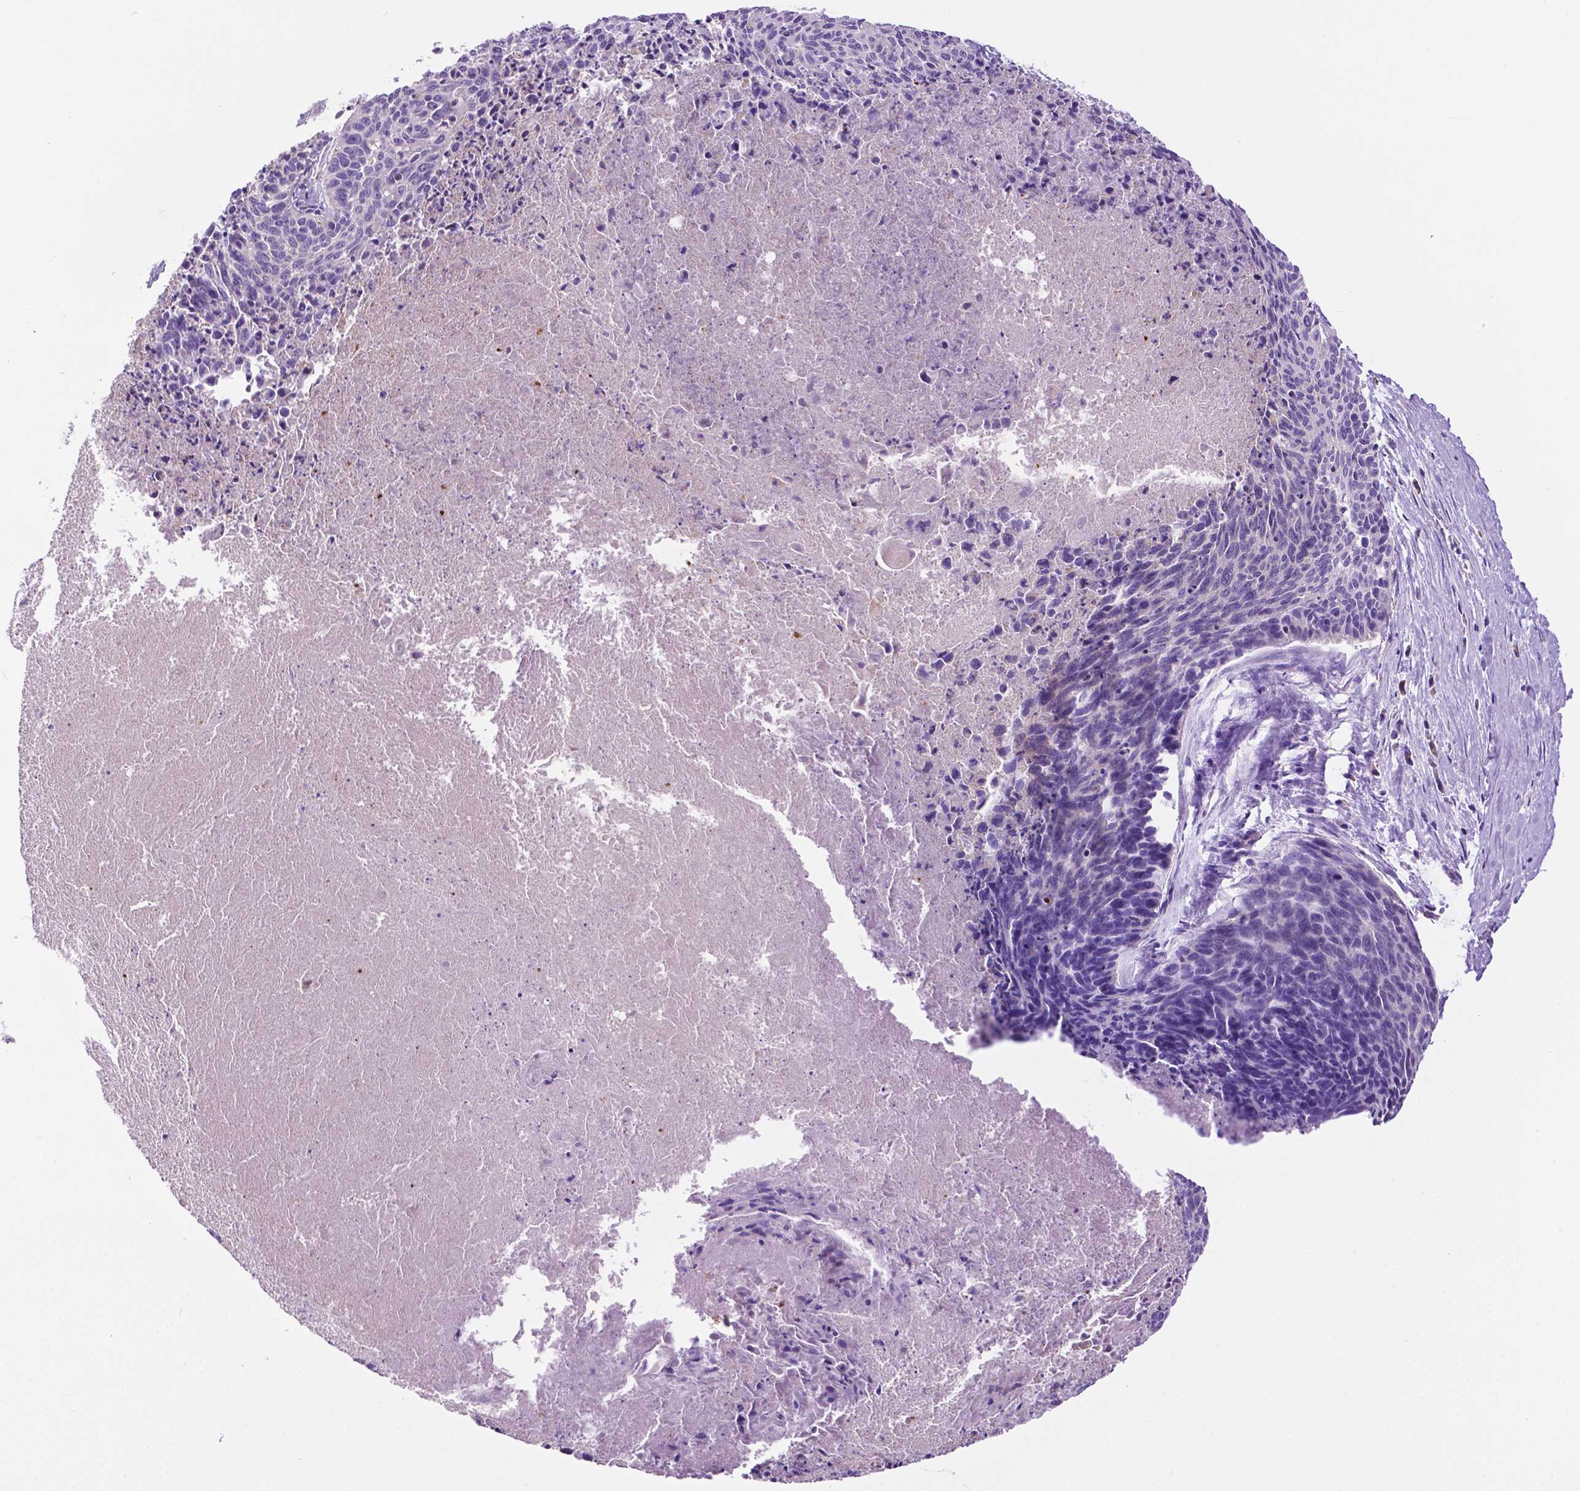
{"staining": {"intensity": "negative", "quantity": "none", "location": "none"}, "tissue": "cervical cancer", "cell_type": "Tumor cells", "image_type": "cancer", "snomed": [{"axis": "morphology", "description": "Squamous cell carcinoma, NOS"}, {"axis": "topography", "description": "Cervix"}], "caption": "Tumor cells show no significant expression in squamous cell carcinoma (cervical).", "gene": "PHYHIP", "patient": {"sex": "female", "age": 55}}